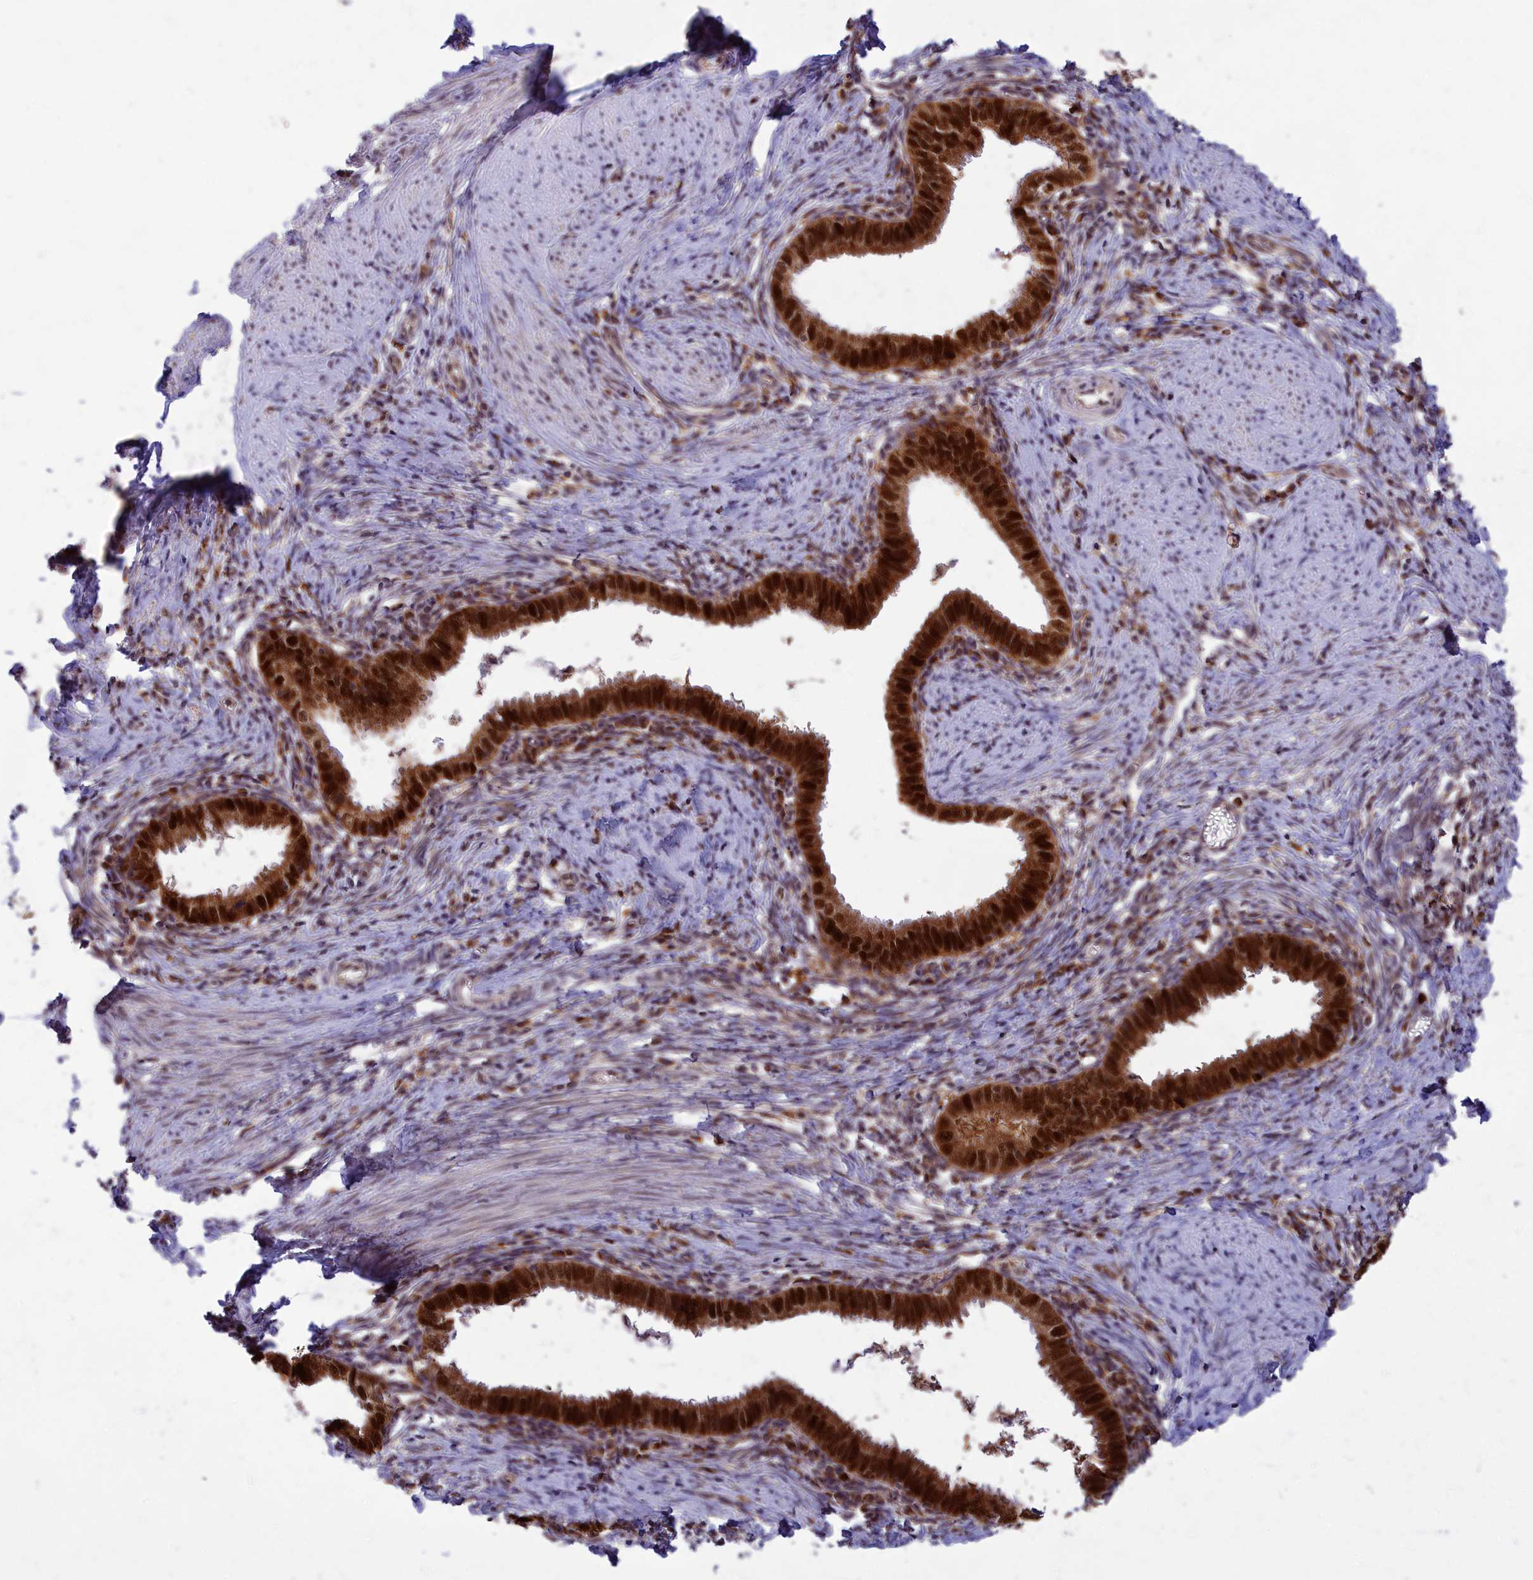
{"staining": {"intensity": "strong", "quantity": ">75%", "location": "cytoplasmic/membranous,nuclear"}, "tissue": "cervical cancer", "cell_type": "Tumor cells", "image_type": "cancer", "snomed": [{"axis": "morphology", "description": "Adenocarcinoma, NOS"}, {"axis": "topography", "description": "Cervix"}], "caption": "There is high levels of strong cytoplasmic/membranous and nuclear staining in tumor cells of cervical adenocarcinoma, as demonstrated by immunohistochemical staining (brown color).", "gene": "EARS2", "patient": {"sex": "female", "age": 36}}